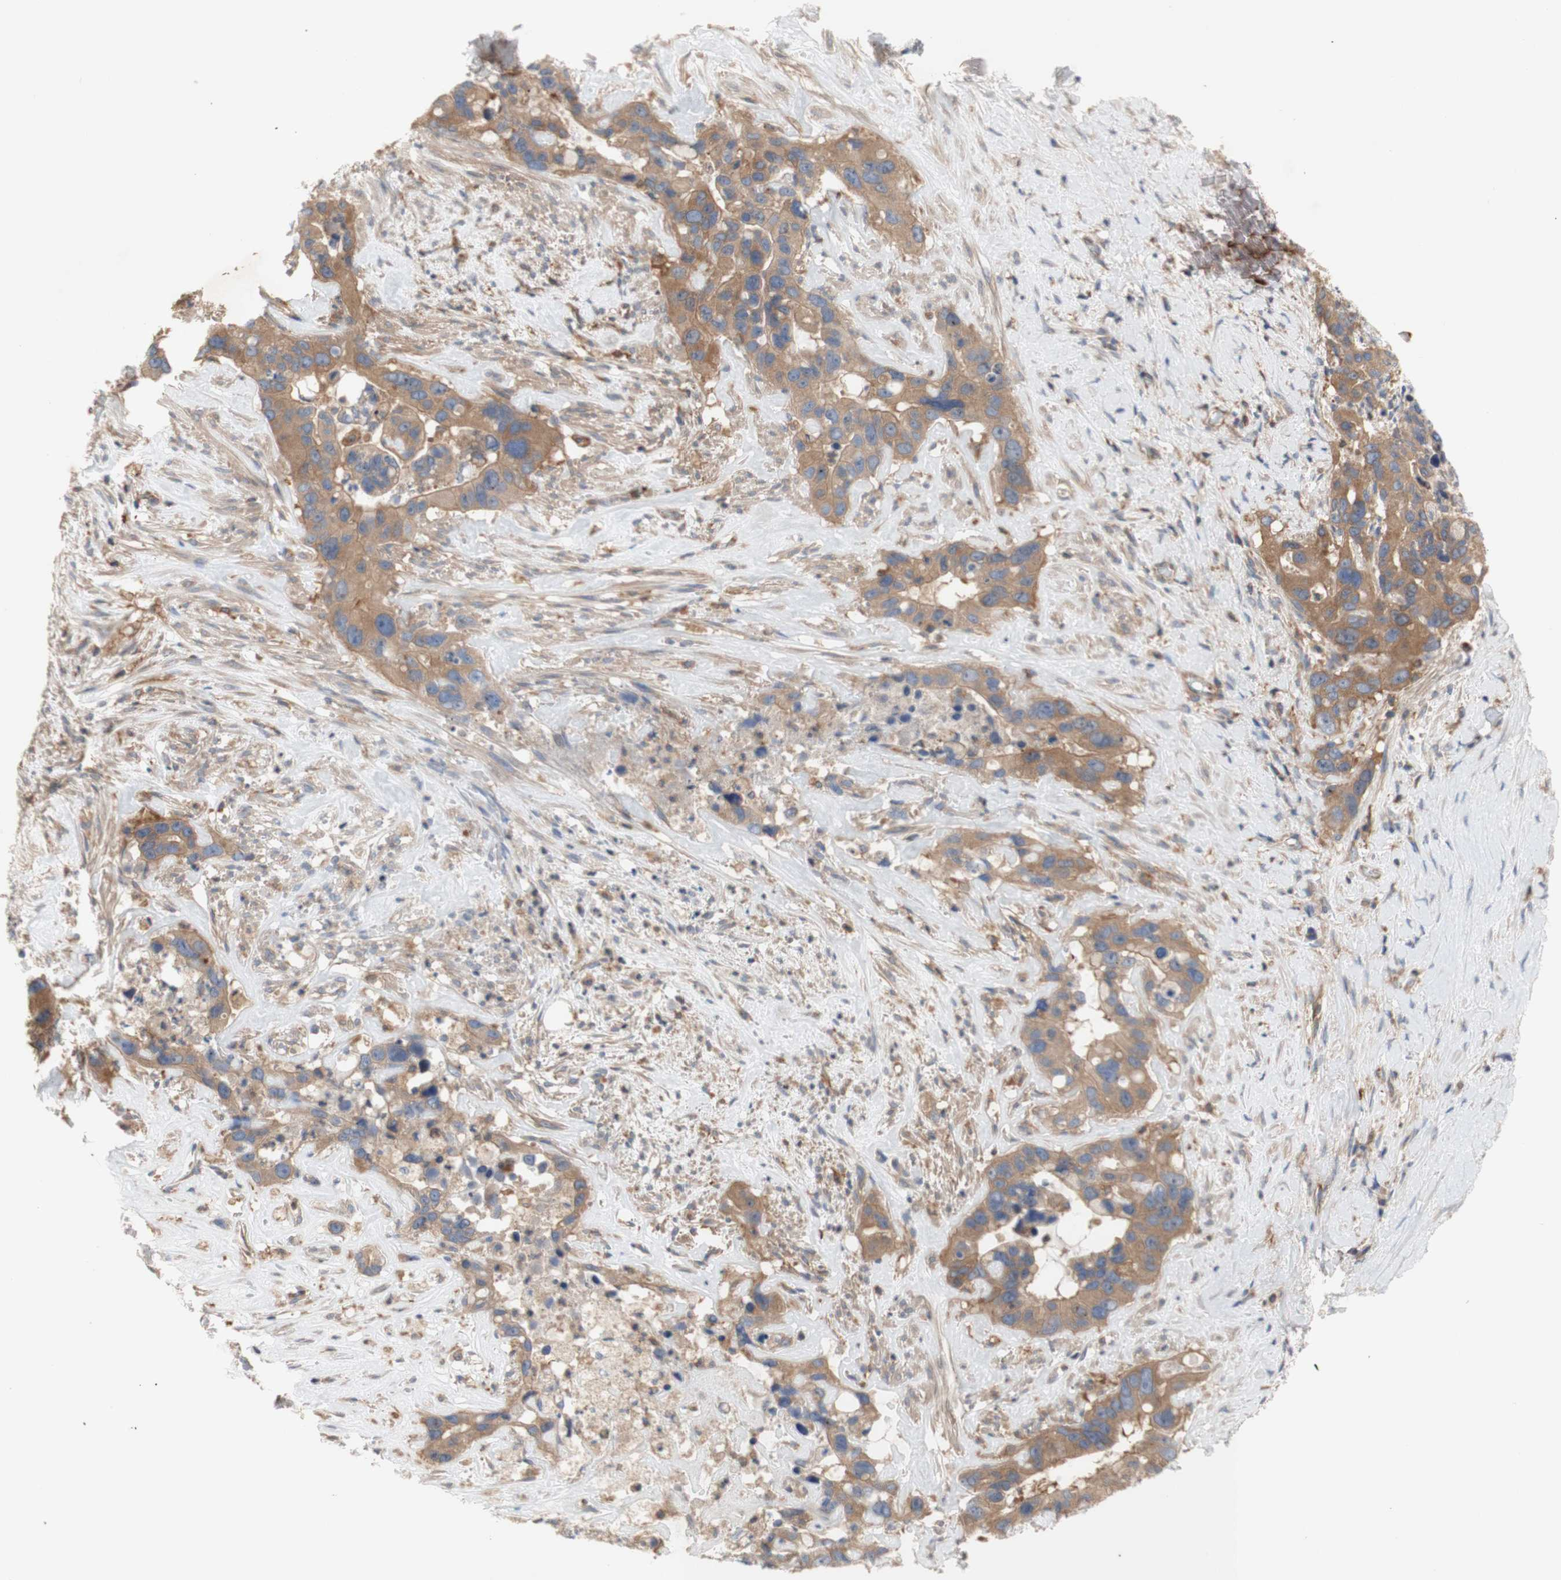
{"staining": {"intensity": "moderate", "quantity": ">75%", "location": "cytoplasmic/membranous"}, "tissue": "liver cancer", "cell_type": "Tumor cells", "image_type": "cancer", "snomed": [{"axis": "morphology", "description": "Cholangiocarcinoma"}, {"axis": "topography", "description": "Liver"}], "caption": "Immunohistochemical staining of human cholangiocarcinoma (liver) reveals medium levels of moderate cytoplasmic/membranous positivity in approximately >75% of tumor cells.", "gene": "IKBKG", "patient": {"sex": "female", "age": 65}}